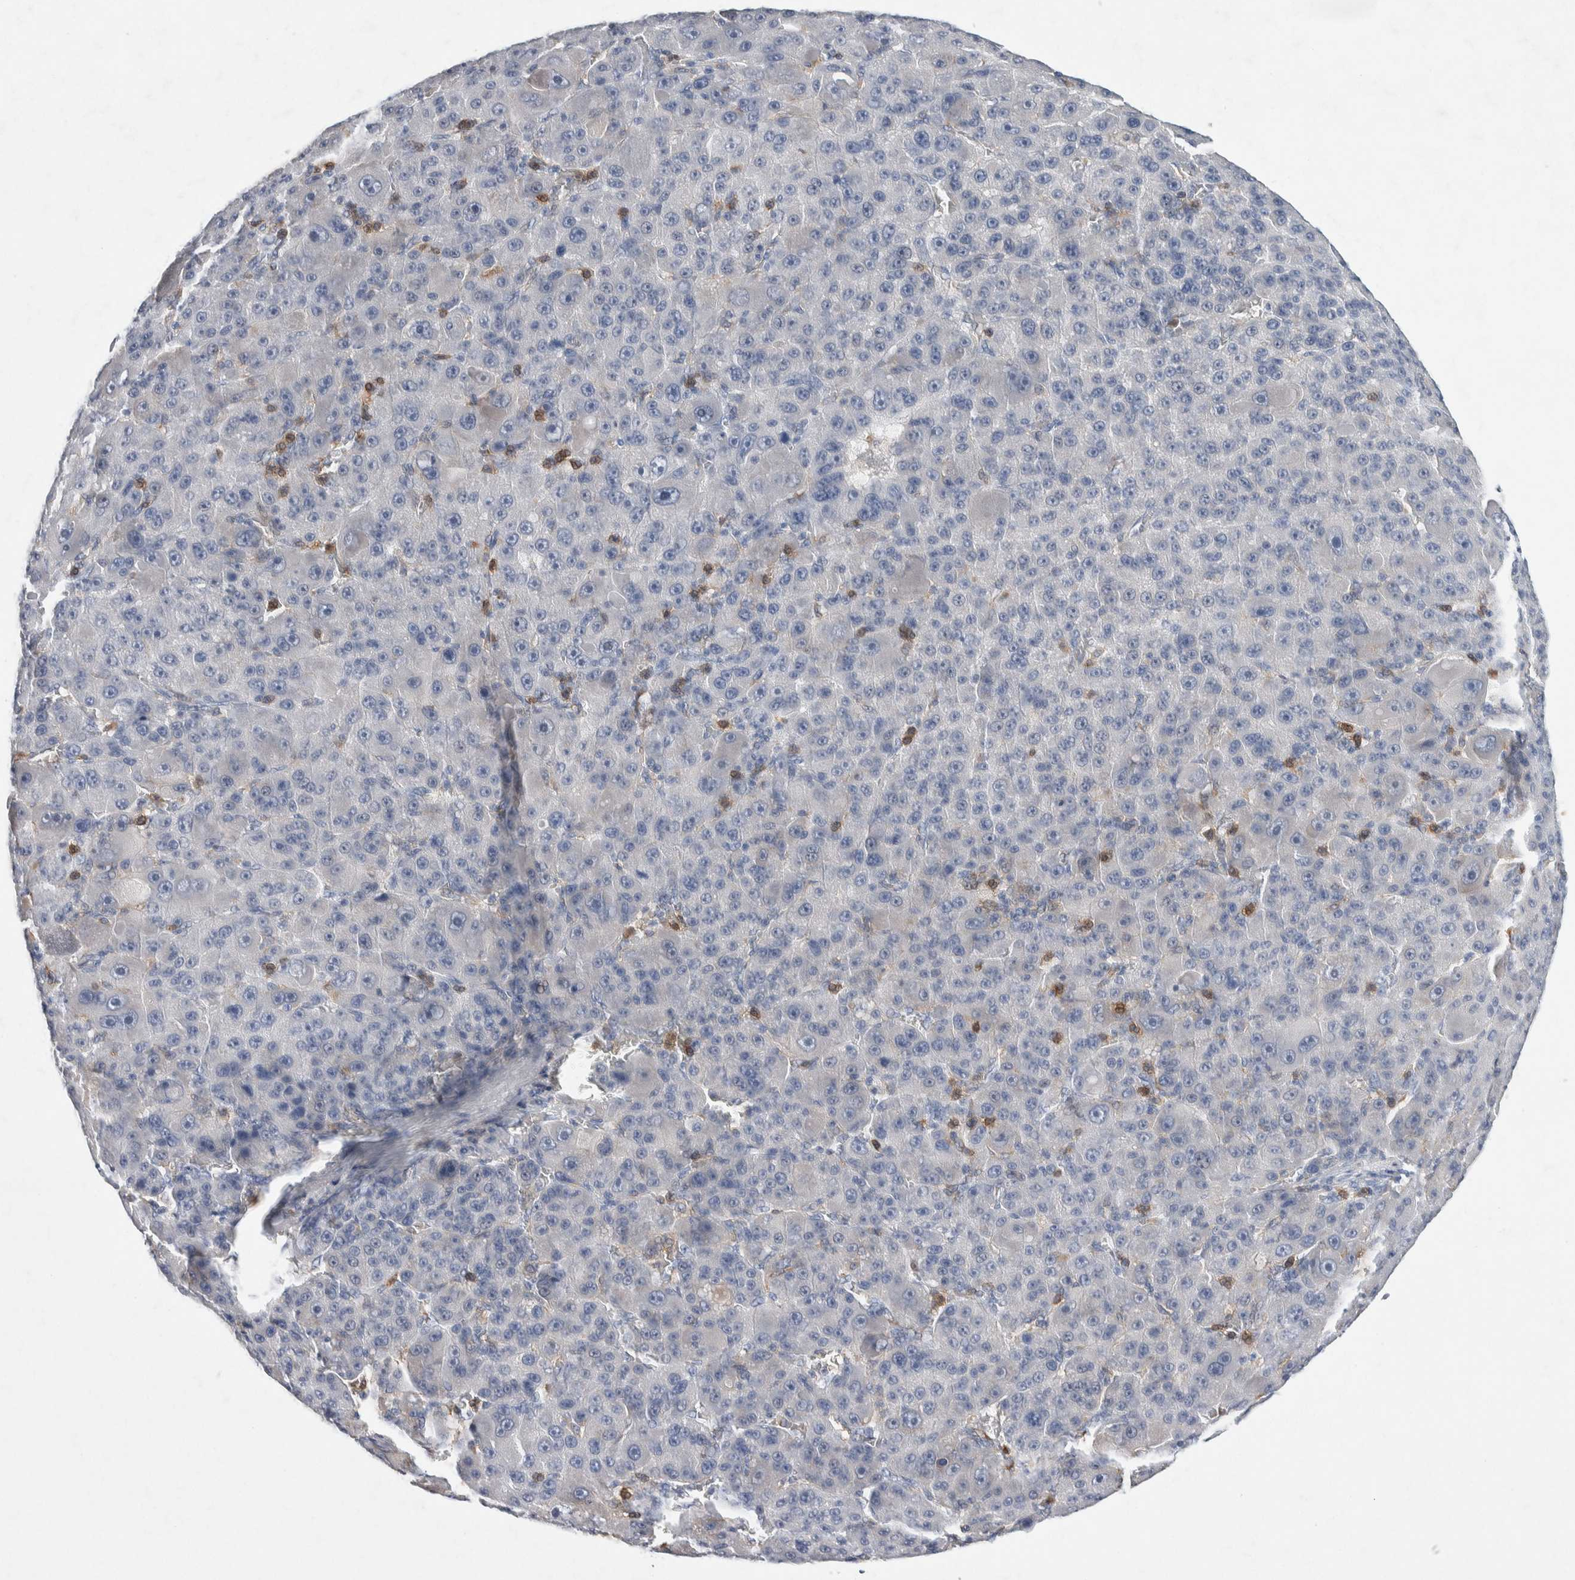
{"staining": {"intensity": "negative", "quantity": "none", "location": "none"}, "tissue": "liver cancer", "cell_type": "Tumor cells", "image_type": "cancer", "snomed": [{"axis": "morphology", "description": "Carcinoma, Hepatocellular, NOS"}, {"axis": "topography", "description": "Liver"}], "caption": "A micrograph of liver cancer stained for a protein exhibits no brown staining in tumor cells.", "gene": "NCF2", "patient": {"sex": "male", "age": 76}}